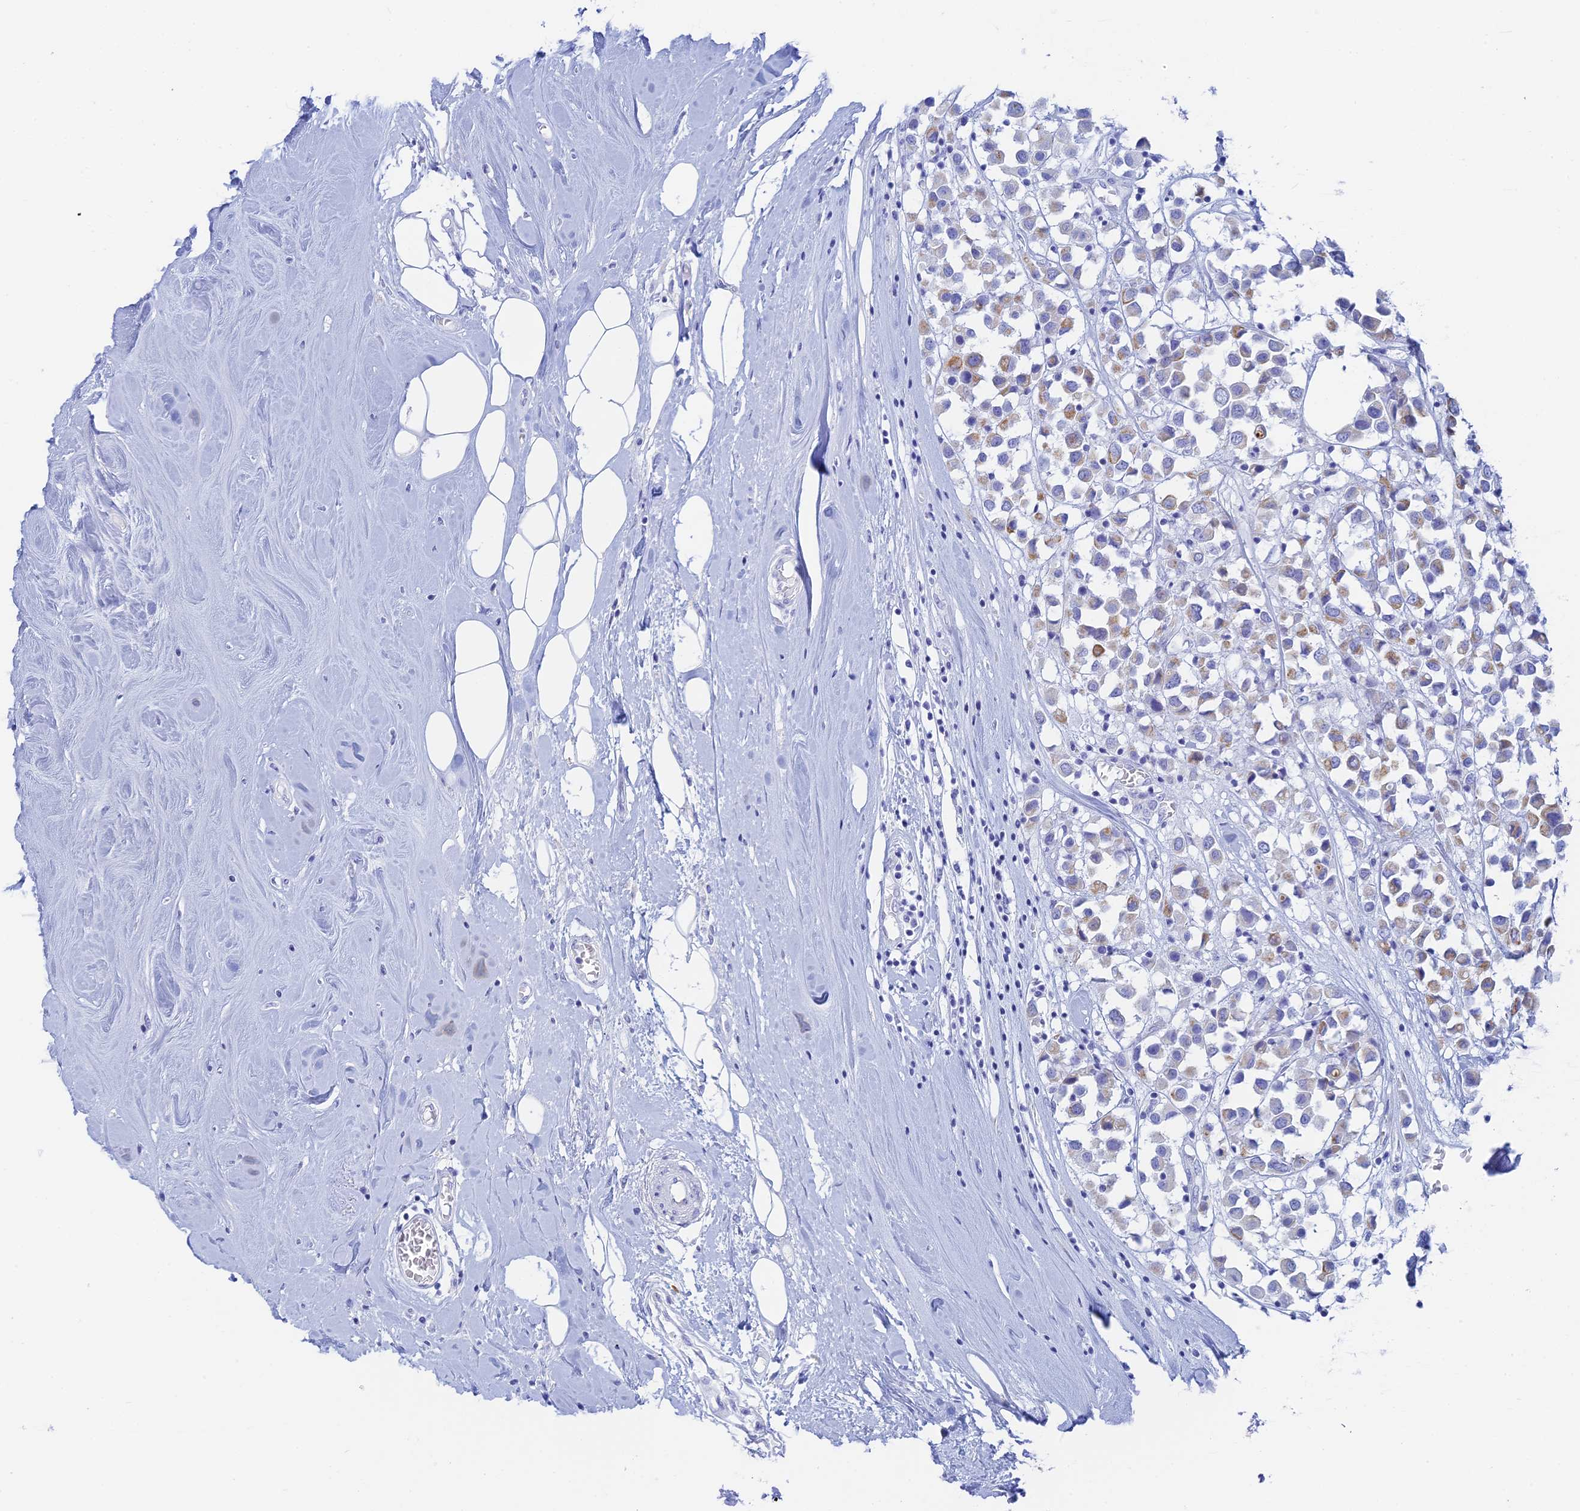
{"staining": {"intensity": "weak", "quantity": "<25%", "location": "cytoplasmic/membranous"}, "tissue": "breast cancer", "cell_type": "Tumor cells", "image_type": "cancer", "snomed": [{"axis": "morphology", "description": "Duct carcinoma"}, {"axis": "topography", "description": "Breast"}], "caption": "Micrograph shows no protein positivity in tumor cells of breast infiltrating ductal carcinoma tissue.", "gene": "CEP152", "patient": {"sex": "female", "age": 61}}